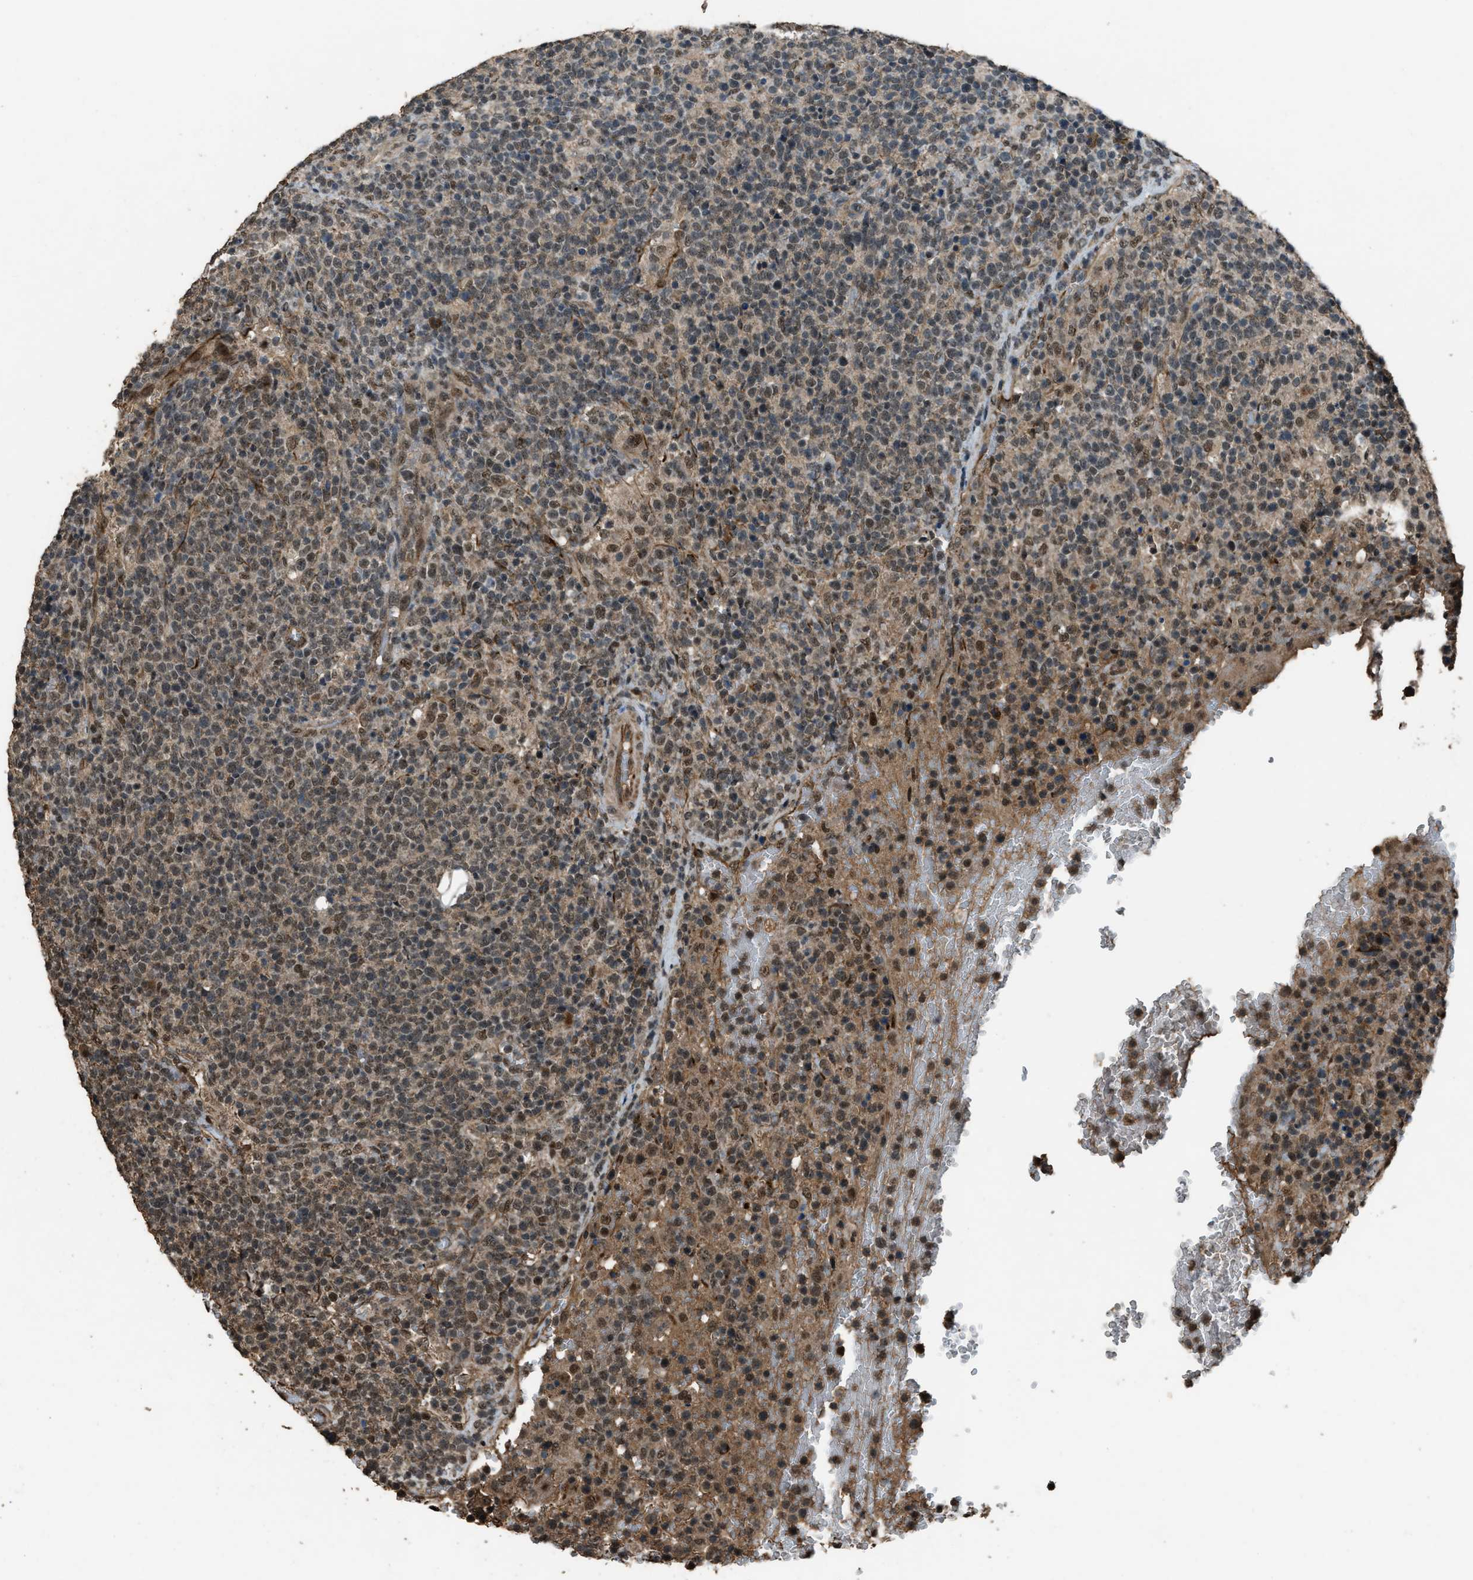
{"staining": {"intensity": "moderate", "quantity": ">75%", "location": "nuclear"}, "tissue": "lymphoma", "cell_type": "Tumor cells", "image_type": "cancer", "snomed": [{"axis": "morphology", "description": "Malignant lymphoma, non-Hodgkin's type, High grade"}, {"axis": "topography", "description": "Lymph node"}], "caption": "A high-resolution histopathology image shows IHC staining of malignant lymphoma, non-Hodgkin's type (high-grade), which exhibits moderate nuclear staining in approximately >75% of tumor cells.", "gene": "SERTAD2", "patient": {"sex": "male", "age": 61}}